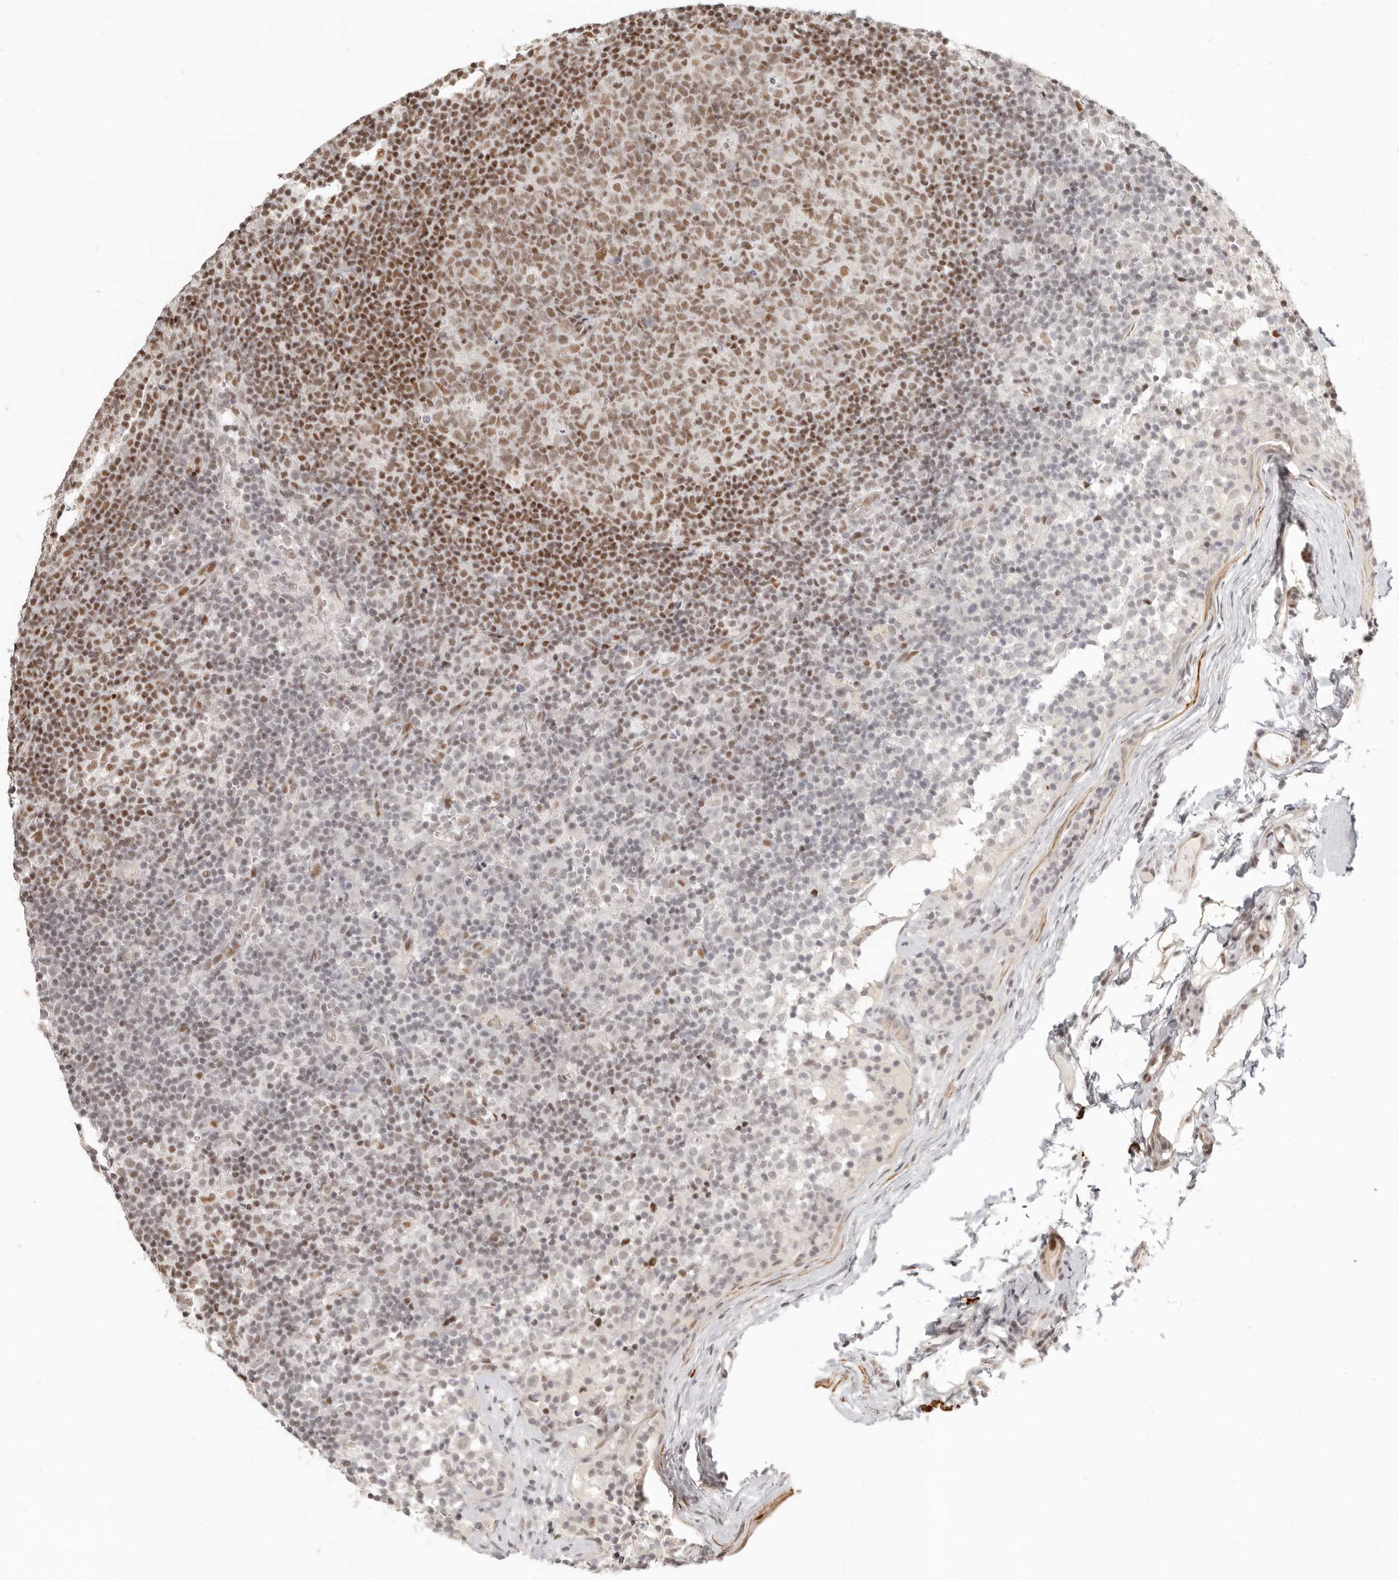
{"staining": {"intensity": "moderate", "quantity": ">75%", "location": "nuclear"}, "tissue": "lymph node", "cell_type": "Germinal center cells", "image_type": "normal", "snomed": [{"axis": "morphology", "description": "Normal tissue, NOS"}, {"axis": "morphology", "description": "Inflammation, NOS"}, {"axis": "topography", "description": "Lymph node"}], "caption": "Protein expression analysis of unremarkable lymph node exhibits moderate nuclear positivity in approximately >75% of germinal center cells.", "gene": "GABPA", "patient": {"sex": "male", "age": 55}}